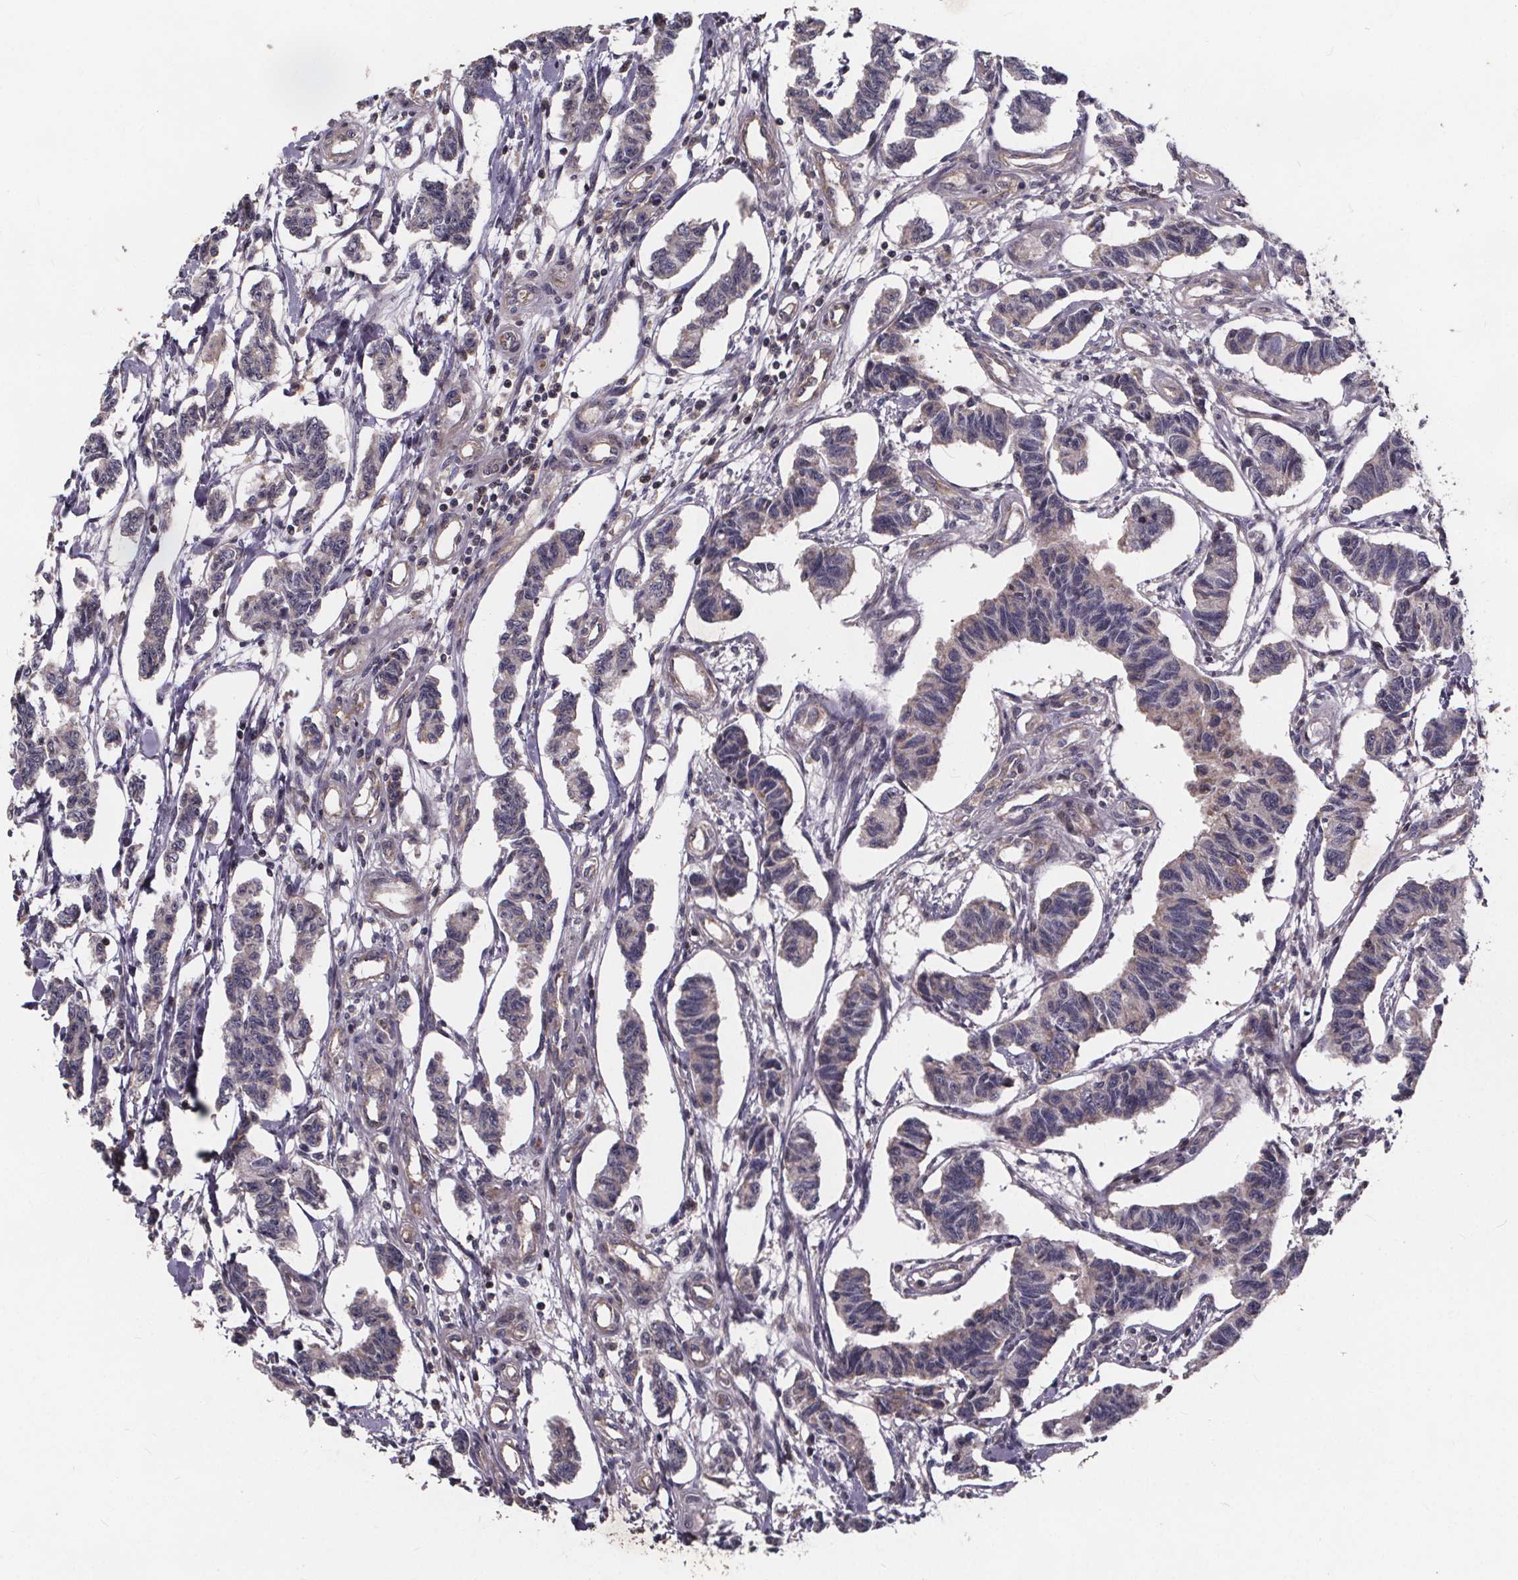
{"staining": {"intensity": "weak", "quantity": "<25%", "location": "cytoplasmic/membranous"}, "tissue": "carcinoid", "cell_type": "Tumor cells", "image_type": "cancer", "snomed": [{"axis": "morphology", "description": "Carcinoid, malignant, NOS"}, {"axis": "topography", "description": "Kidney"}], "caption": "Immunohistochemistry histopathology image of neoplastic tissue: human carcinoid (malignant) stained with DAB (3,3'-diaminobenzidine) reveals no significant protein expression in tumor cells.", "gene": "YME1L1", "patient": {"sex": "female", "age": 41}}